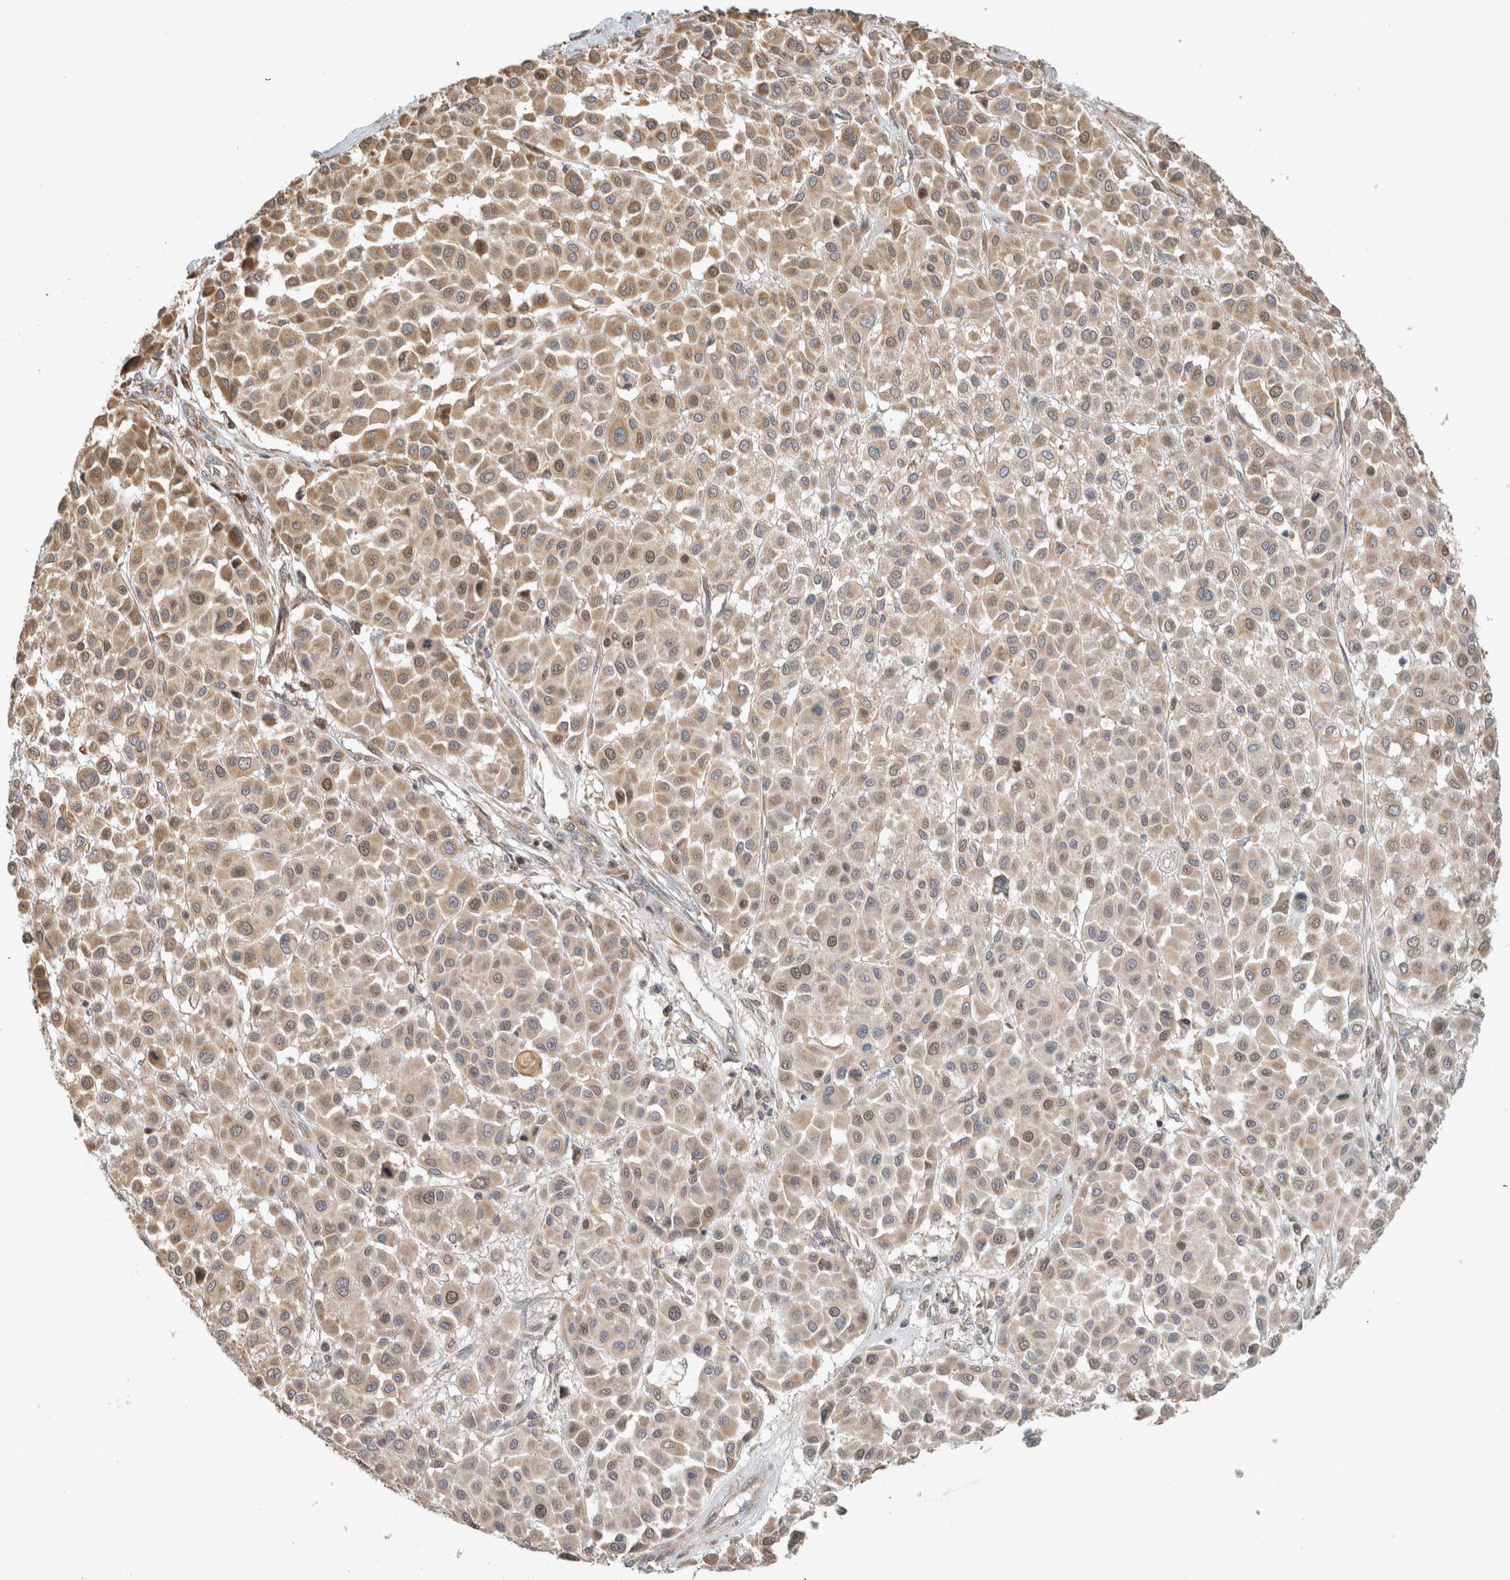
{"staining": {"intensity": "moderate", "quantity": ">75%", "location": "cytoplasmic/membranous"}, "tissue": "melanoma", "cell_type": "Tumor cells", "image_type": "cancer", "snomed": [{"axis": "morphology", "description": "Malignant melanoma, Metastatic site"}, {"axis": "topography", "description": "Soft tissue"}], "caption": "Melanoma stained with a brown dye exhibits moderate cytoplasmic/membranous positive positivity in about >75% of tumor cells.", "gene": "GINS4", "patient": {"sex": "male", "age": 41}}